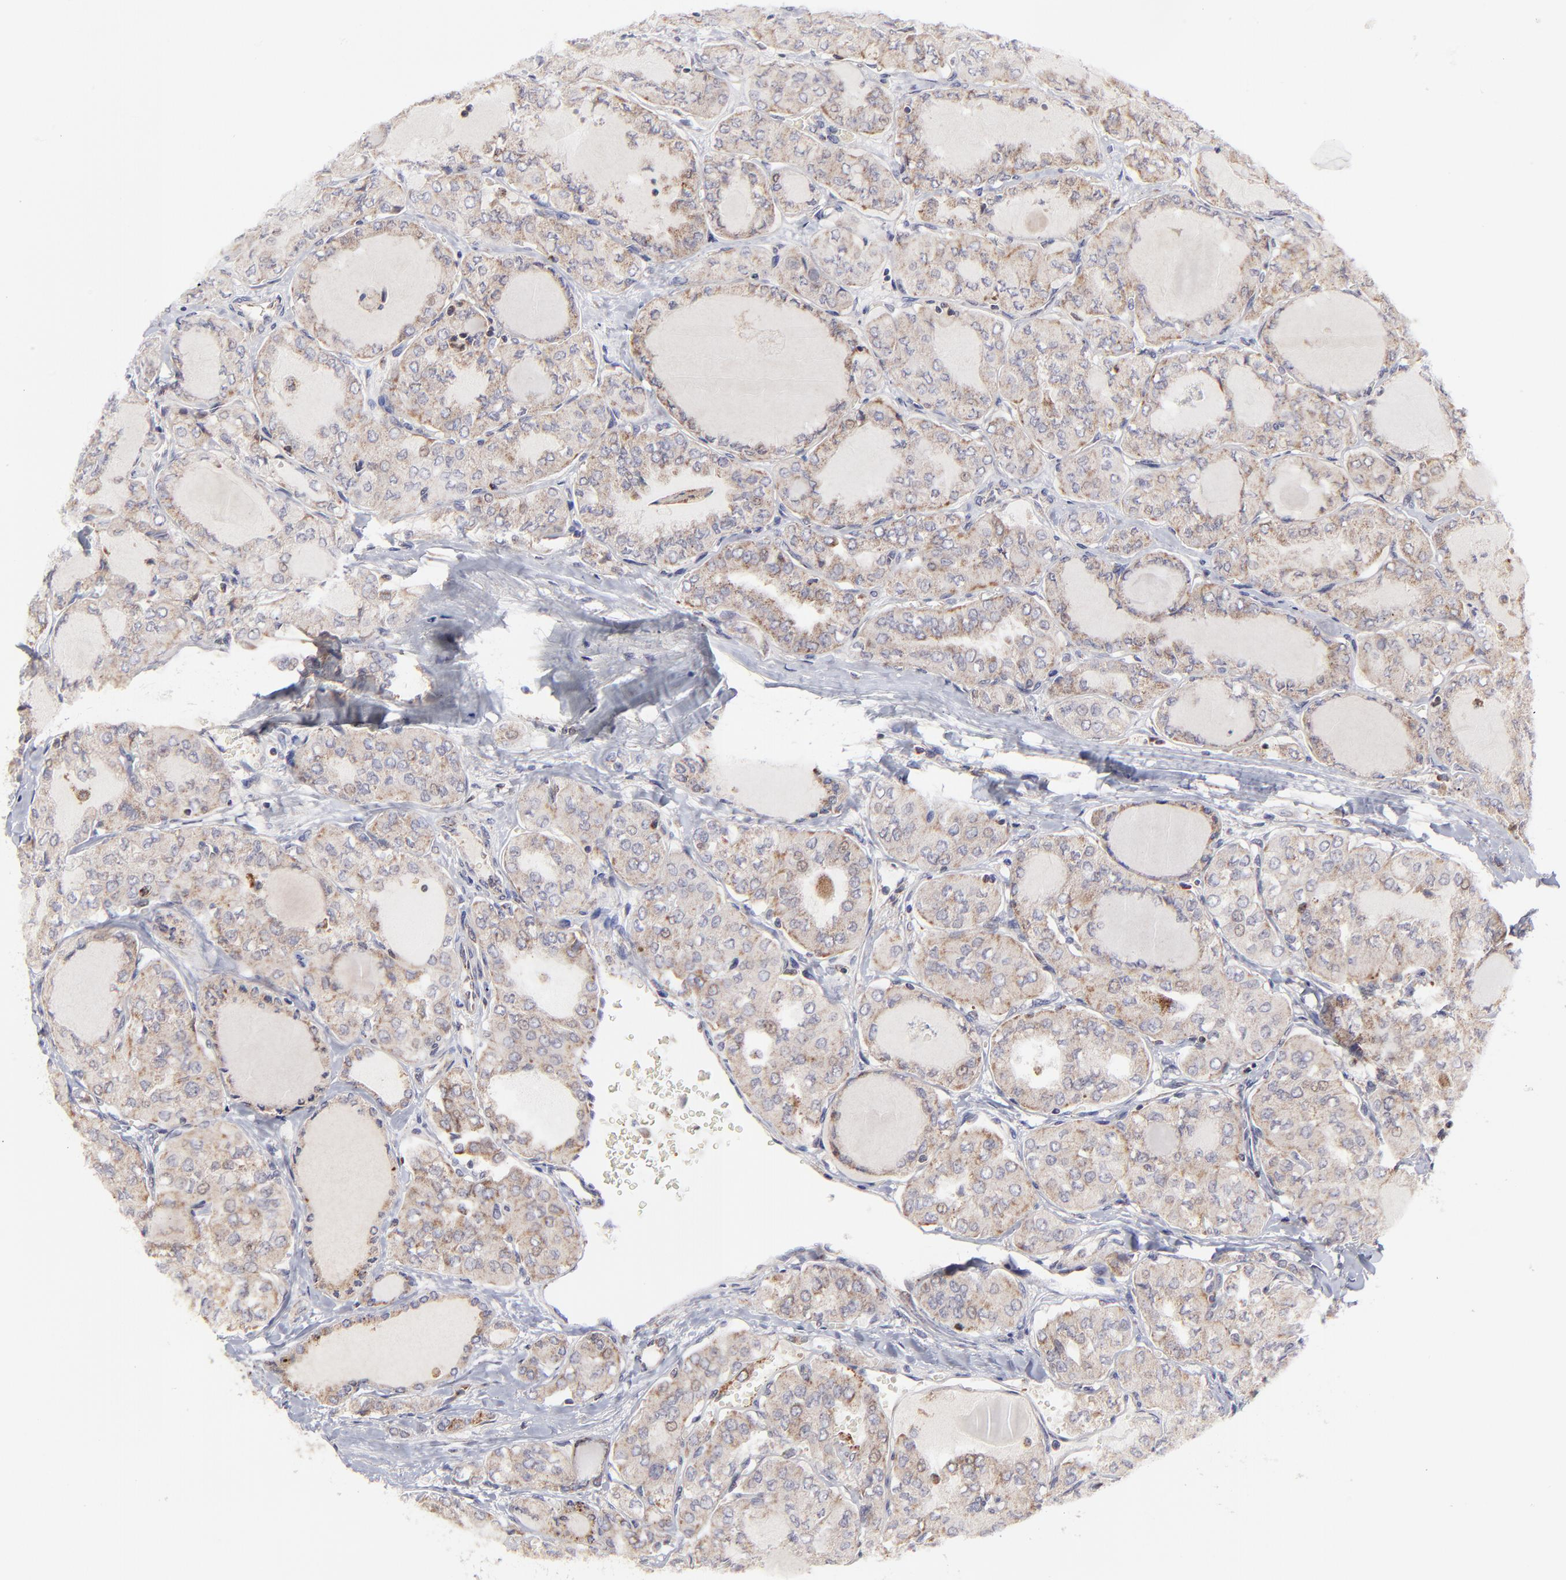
{"staining": {"intensity": "weak", "quantity": ">75%", "location": "cytoplasmic/membranous"}, "tissue": "thyroid cancer", "cell_type": "Tumor cells", "image_type": "cancer", "snomed": [{"axis": "morphology", "description": "Papillary adenocarcinoma, NOS"}, {"axis": "topography", "description": "Thyroid gland"}], "caption": "The histopathology image reveals a brown stain indicating the presence of a protein in the cytoplasmic/membranous of tumor cells in papillary adenocarcinoma (thyroid).", "gene": "MAP2K7", "patient": {"sex": "male", "age": 20}}